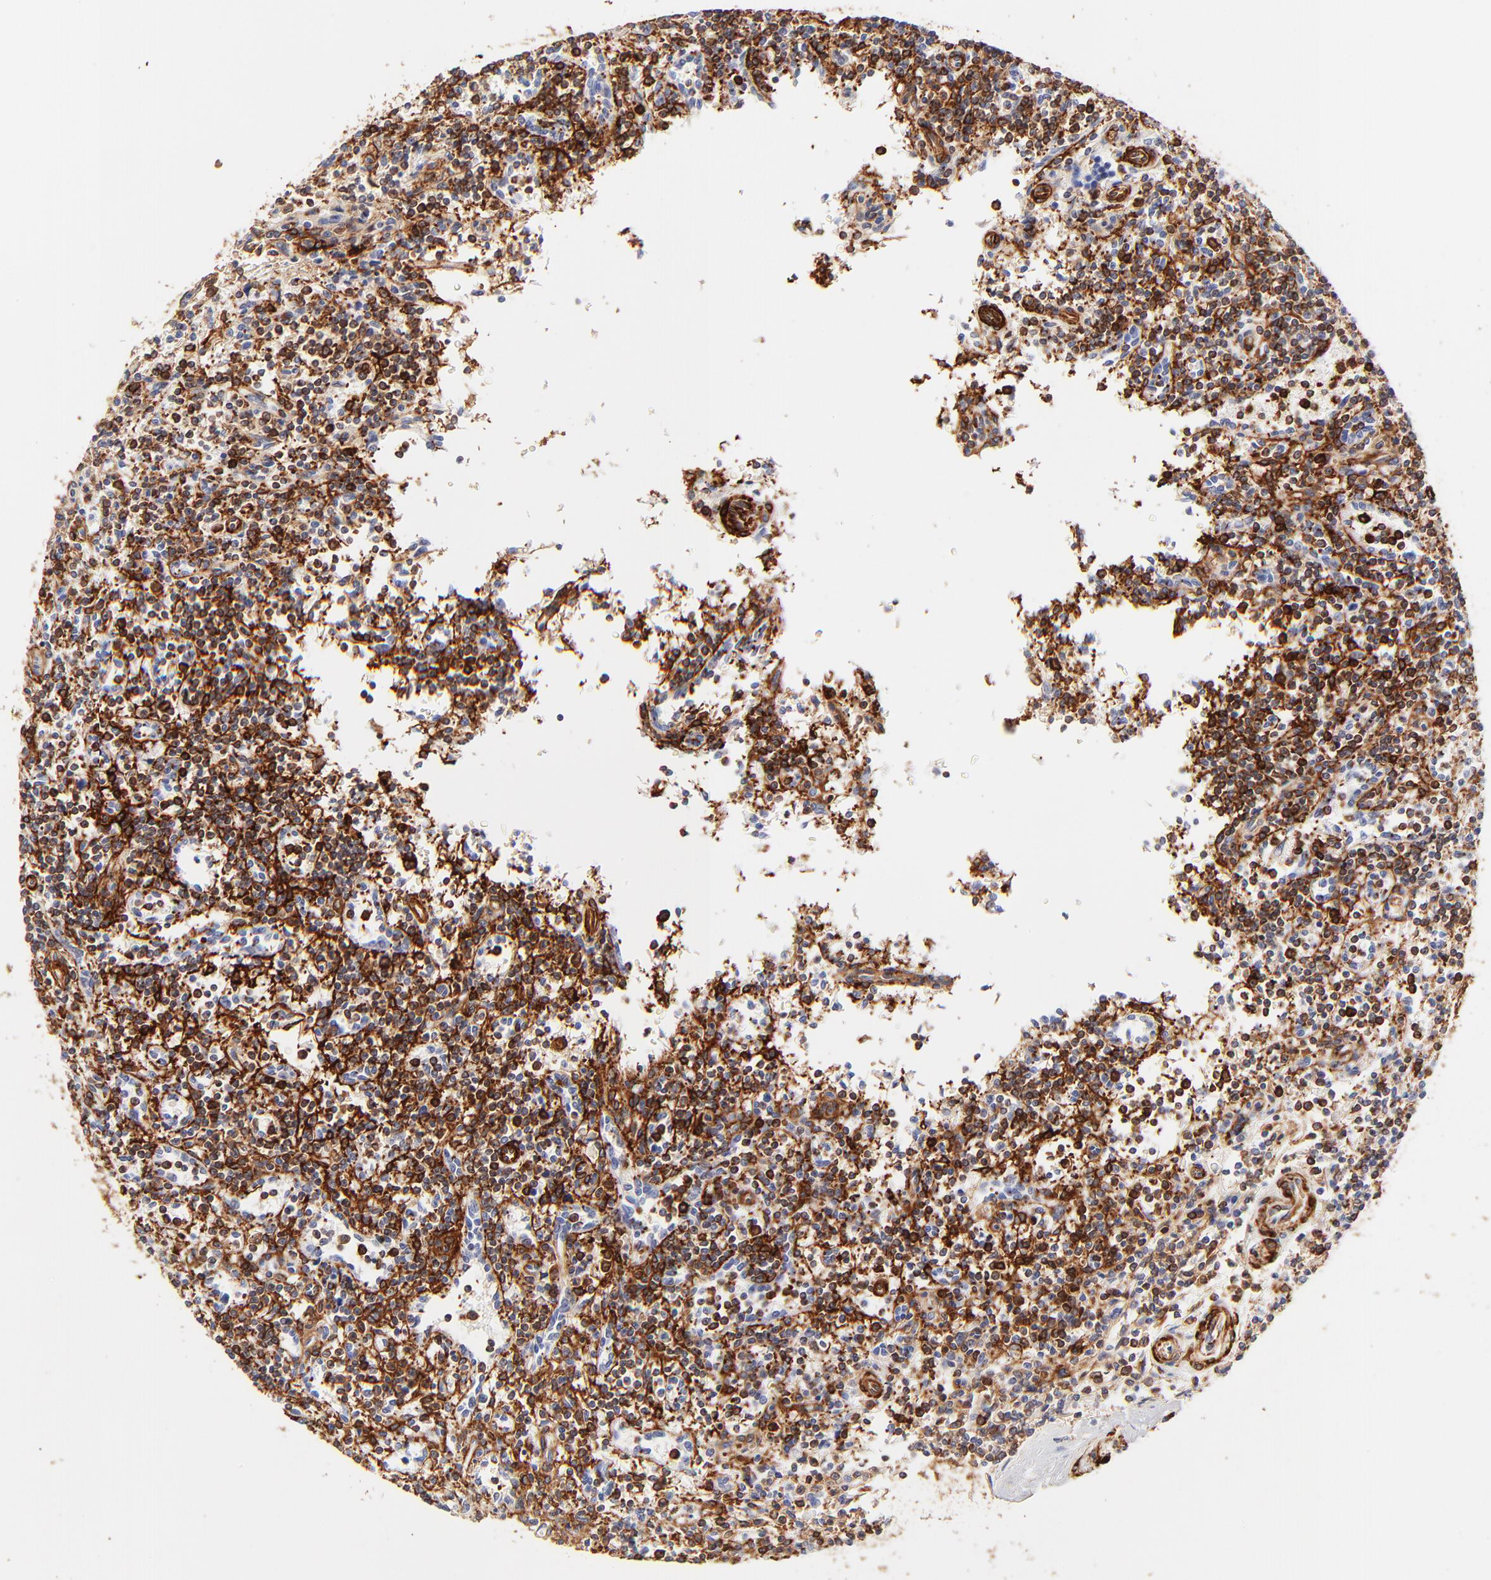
{"staining": {"intensity": "moderate", "quantity": ">75%", "location": "cytoplasmic/membranous"}, "tissue": "lymphoma", "cell_type": "Tumor cells", "image_type": "cancer", "snomed": [{"axis": "morphology", "description": "Malignant lymphoma, non-Hodgkin's type, Low grade"}, {"axis": "topography", "description": "Spleen"}], "caption": "DAB immunohistochemical staining of lymphoma reveals moderate cytoplasmic/membranous protein staining in approximately >75% of tumor cells.", "gene": "FLNA", "patient": {"sex": "male", "age": 73}}